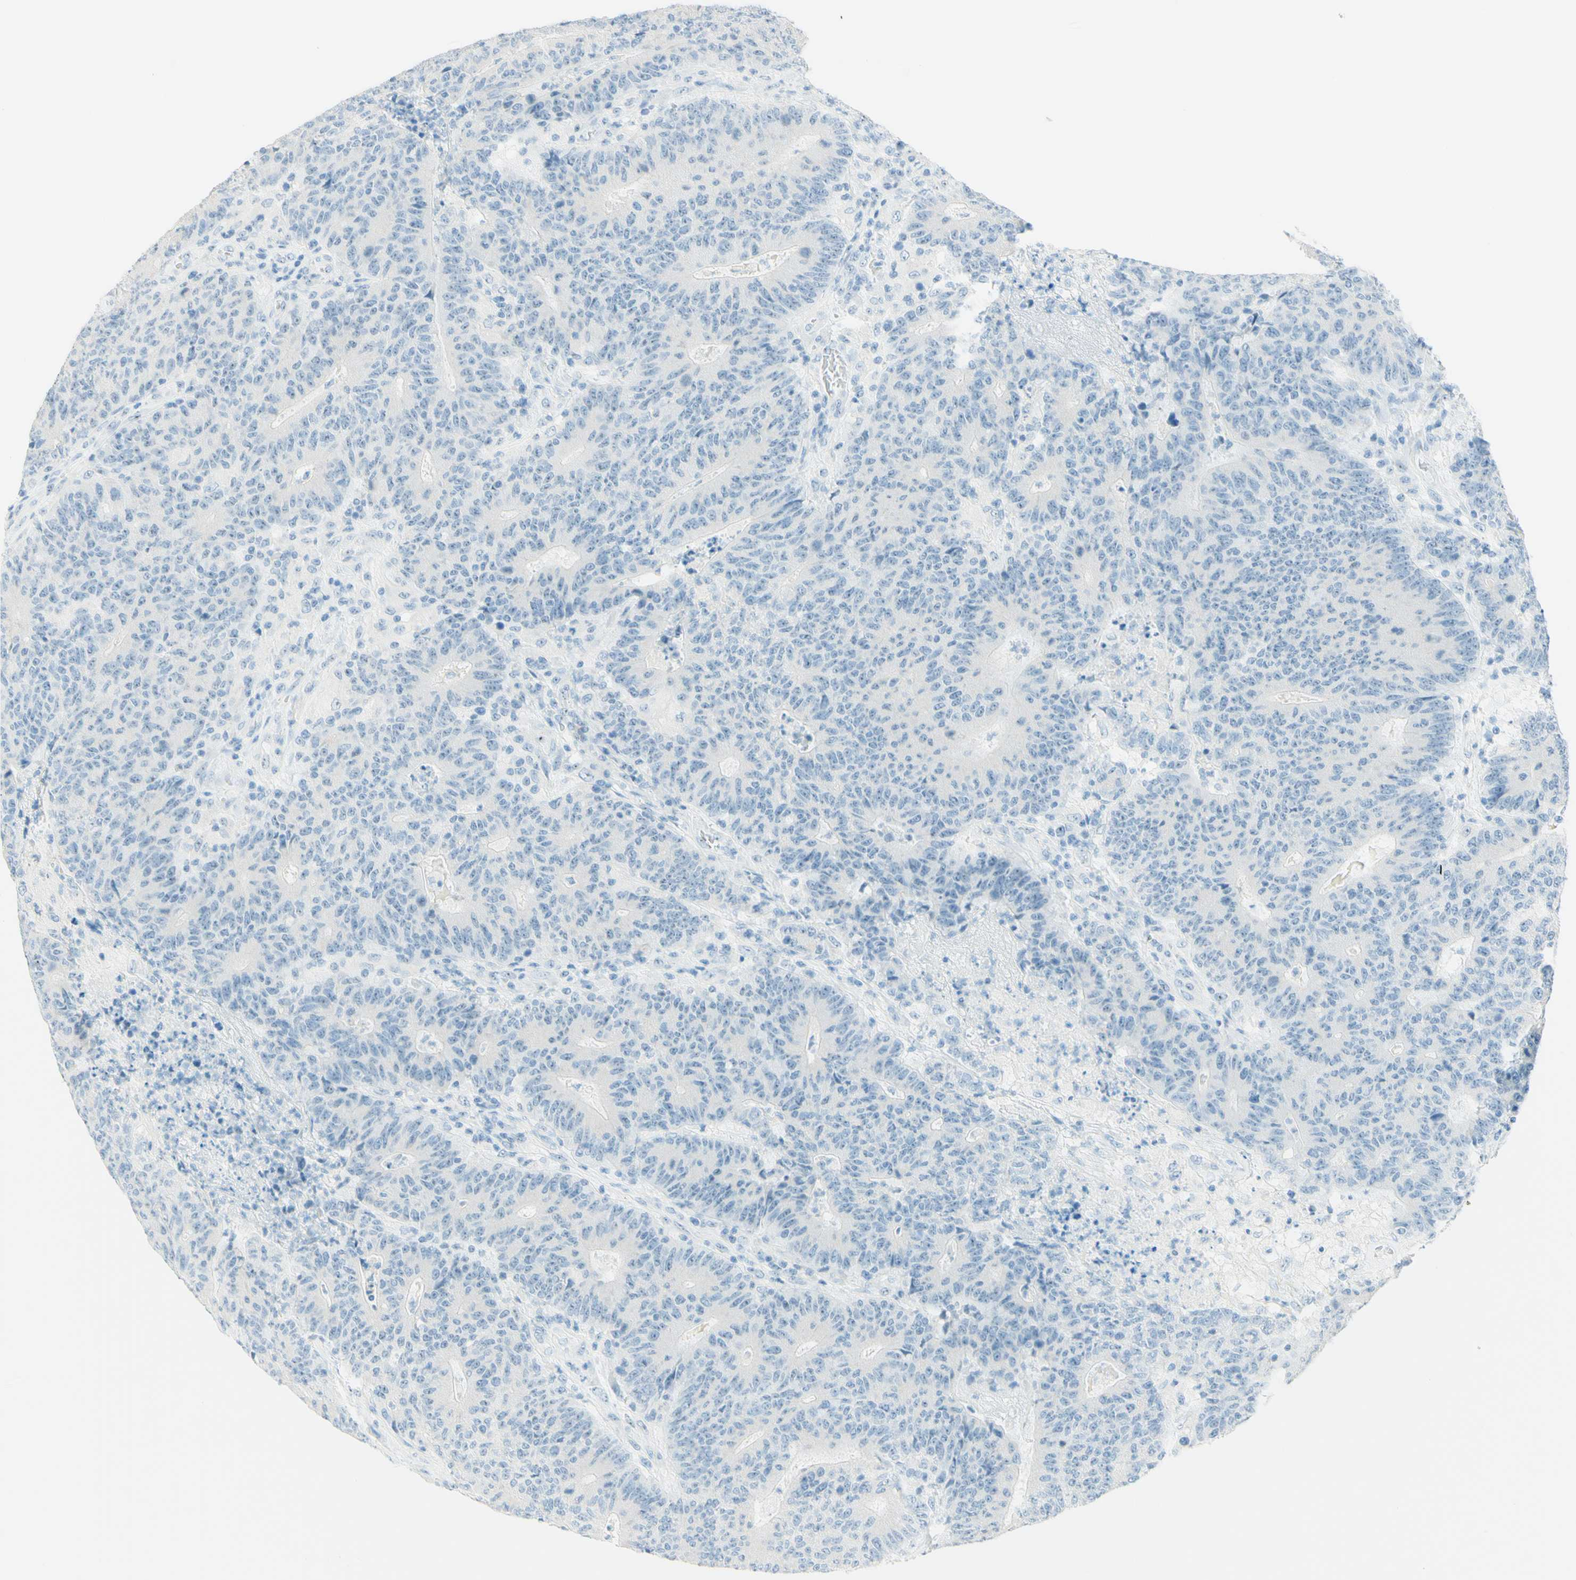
{"staining": {"intensity": "negative", "quantity": "none", "location": "none"}, "tissue": "colorectal cancer", "cell_type": "Tumor cells", "image_type": "cancer", "snomed": [{"axis": "morphology", "description": "Normal tissue, NOS"}, {"axis": "morphology", "description": "Adenocarcinoma, NOS"}, {"axis": "topography", "description": "Colon"}], "caption": "This is an immunohistochemistry photomicrograph of adenocarcinoma (colorectal). There is no positivity in tumor cells.", "gene": "FMR1NB", "patient": {"sex": "female", "age": 75}}